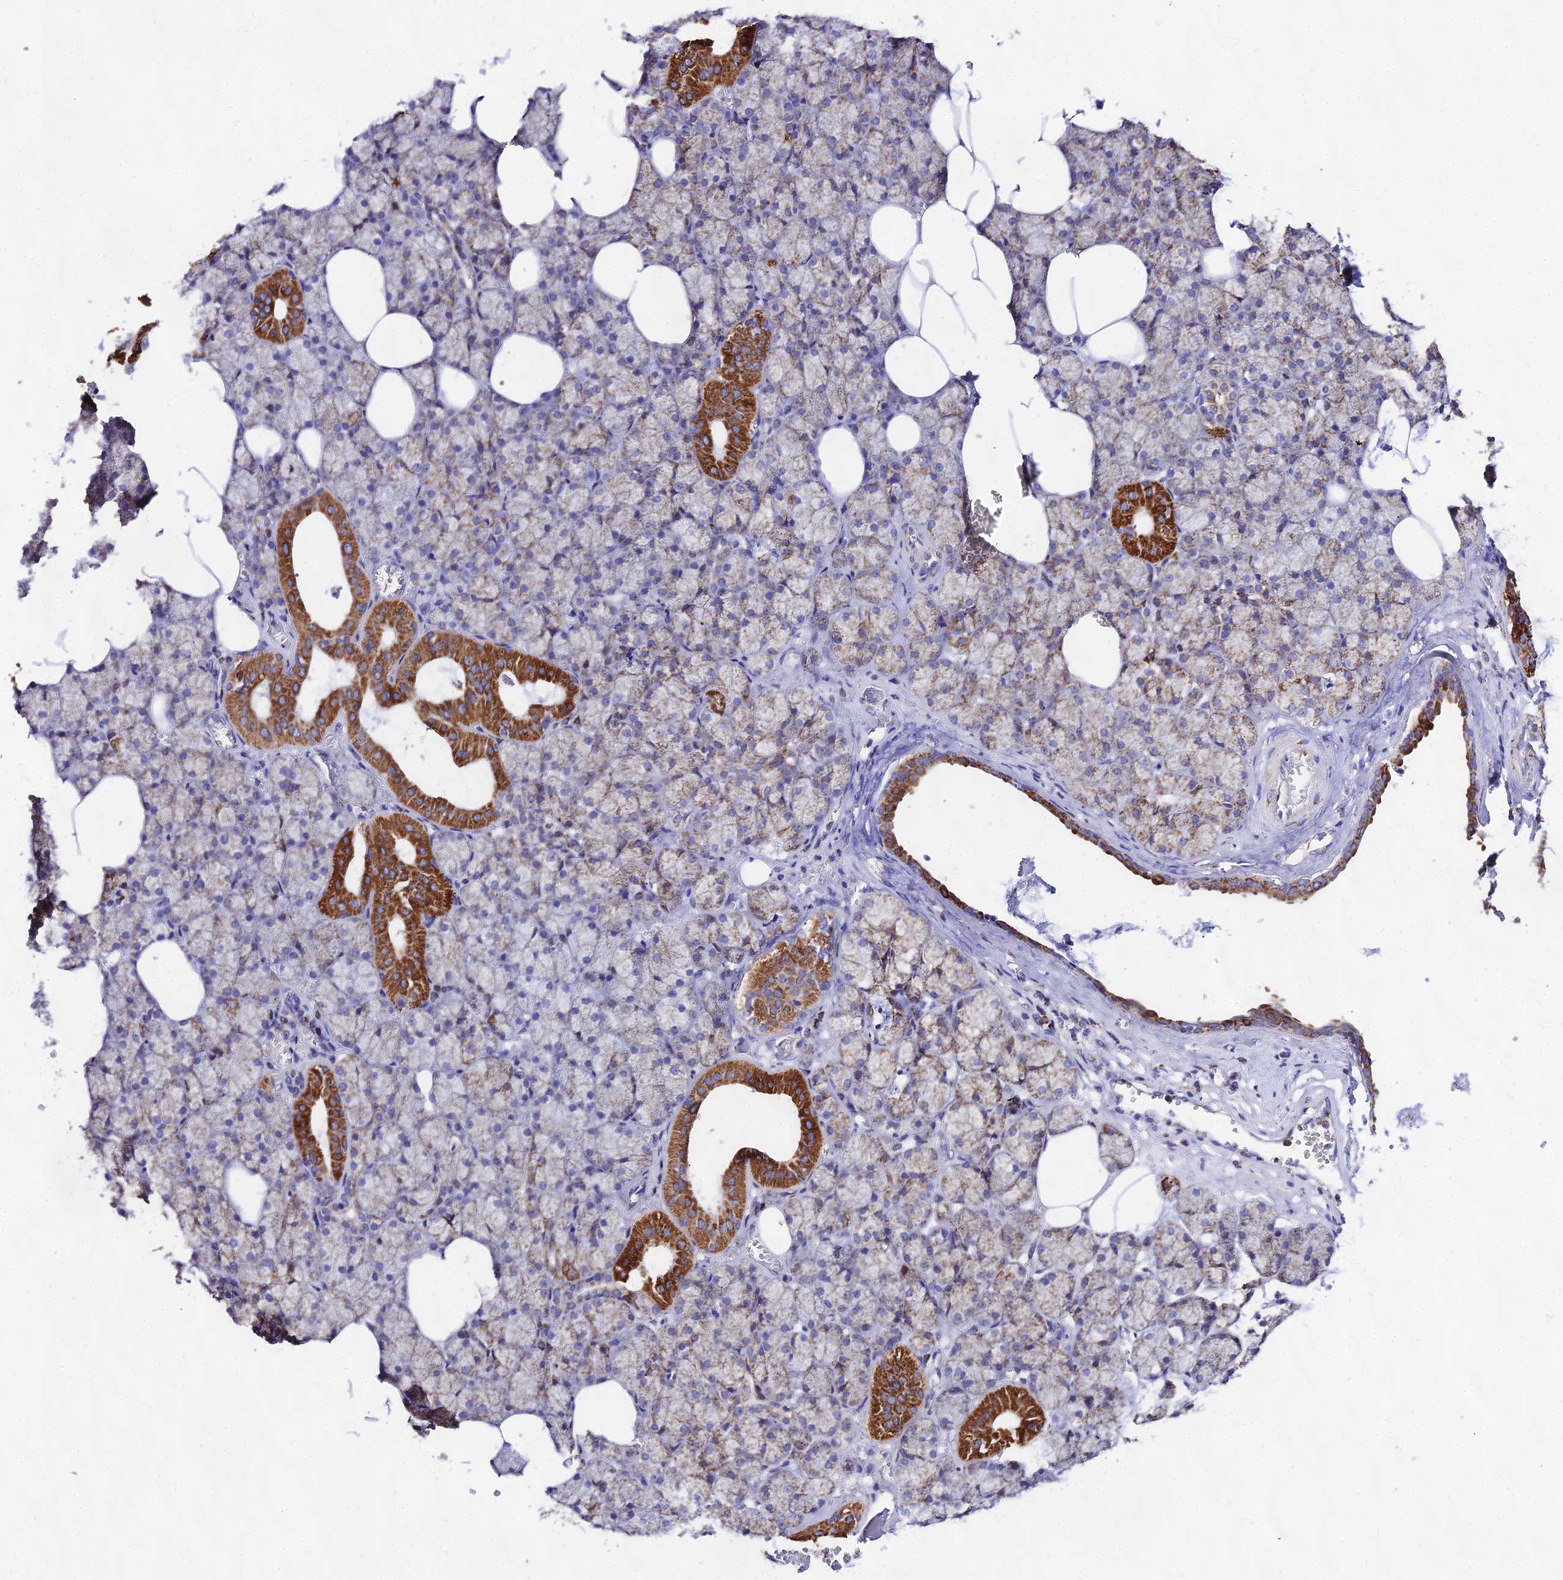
{"staining": {"intensity": "strong", "quantity": "25%-75%", "location": "cytoplasmic/membranous"}, "tissue": "salivary gland", "cell_type": "Glandular cells", "image_type": "normal", "snomed": [{"axis": "morphology", "description": "Normal tissue, NOS"}, {"axis": "topography", "description": "Salivary gland"}], "caption": "DAB immunohistochemical staining of normal human salivary gland reveals strong cytoplasmic/membranous protein positivity in approximately 25%-75% of glandular cells. The staining was performed using DAB to visualize the protein expression in brown, while the nuclei were stained in blue with hematoxylin (Magnification: 20x).", "gene": "ATP5PD", "patient": {"sex": "male", "age": 62}}